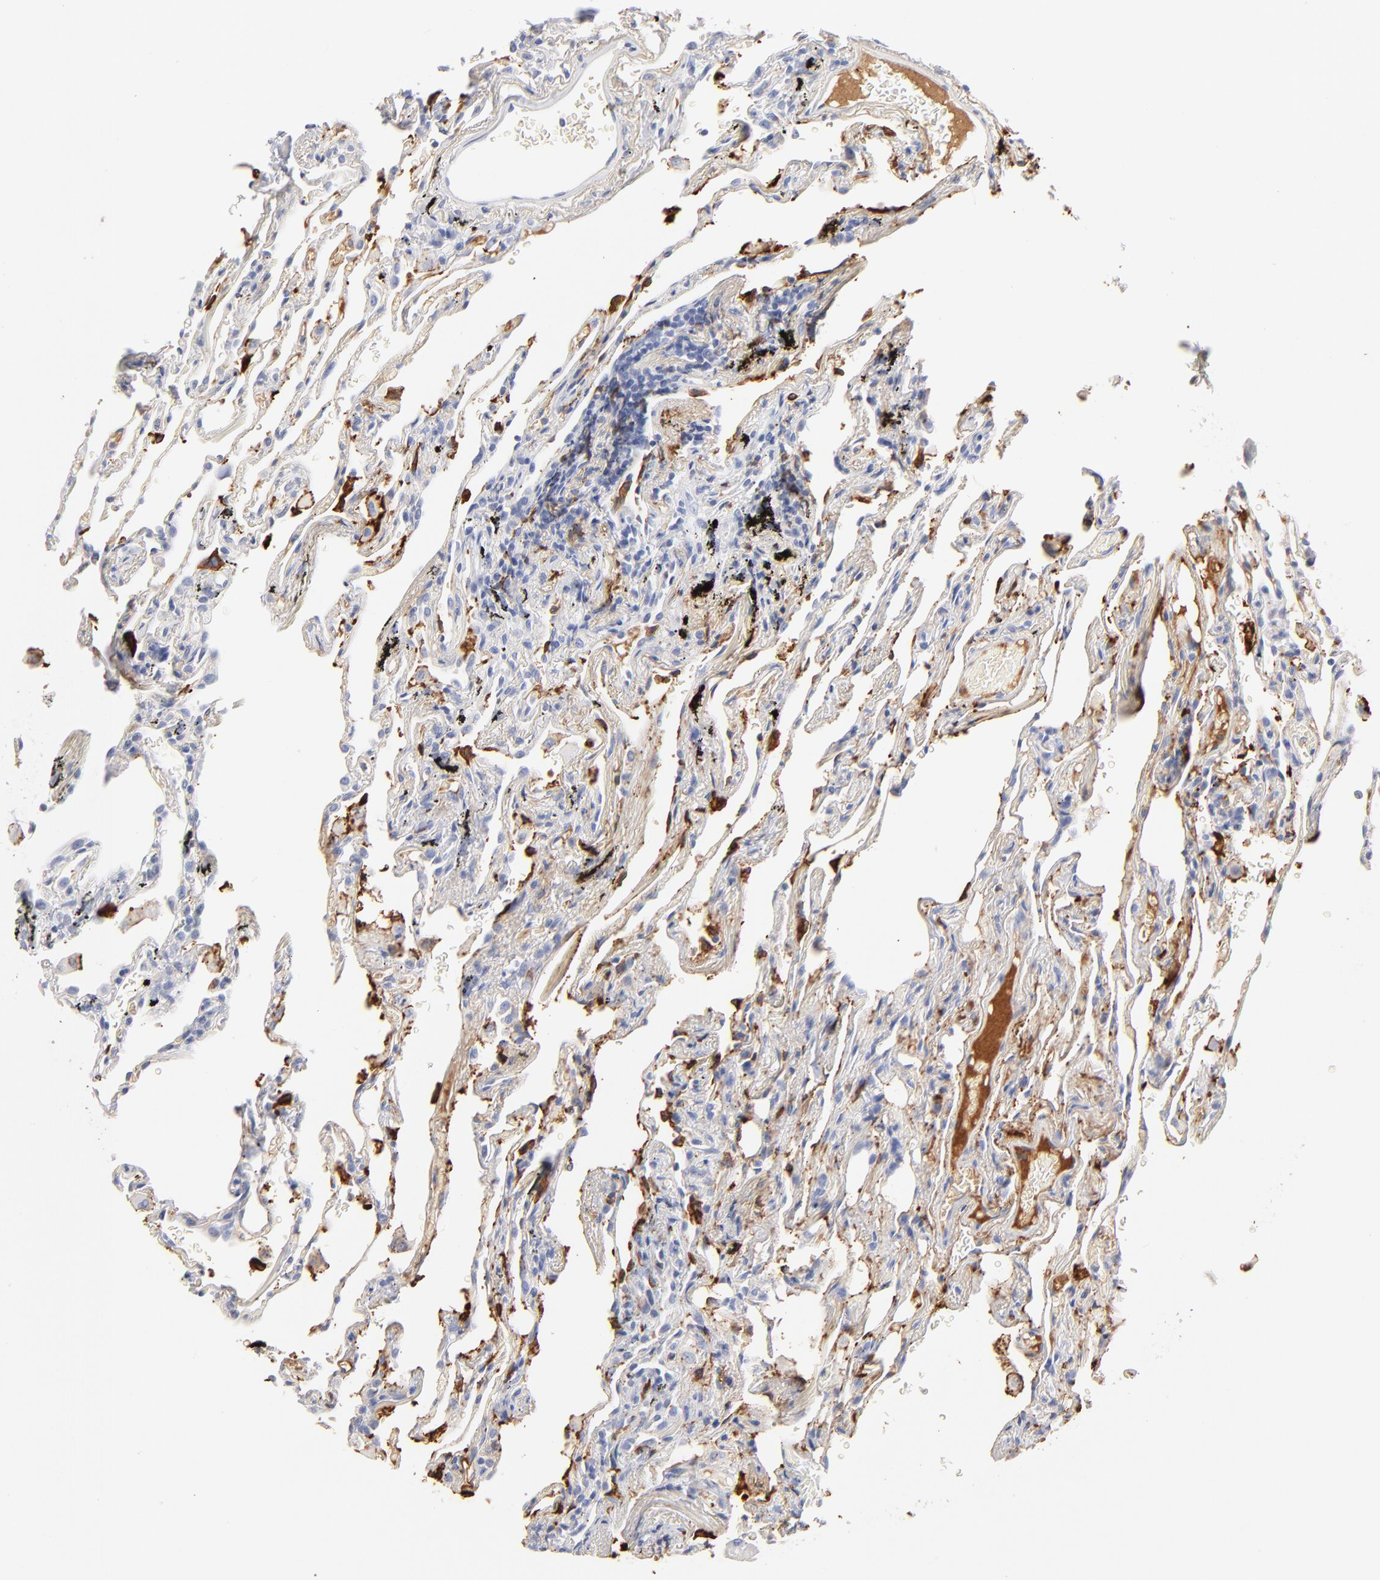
{"staining": {"intensity": "negative", "quantity": "none", "location": "none"}, "tissue": "lung", "cell_type": "Alveolar cells", "image_type": "normal", "snomed": [{"axis": "morphology", "description": "Normal tissue, NOS"}, {"axis": "morphology", "description": "Inflammation, NOS"}, {"axis": "topography", "description": "Lung"}], "caption": "A micrograph of lung stained for a protein demonstrates no brown staining in alveolar cells.", "gene": "APOH", "patient": {"sex": "male", "age": 69}}